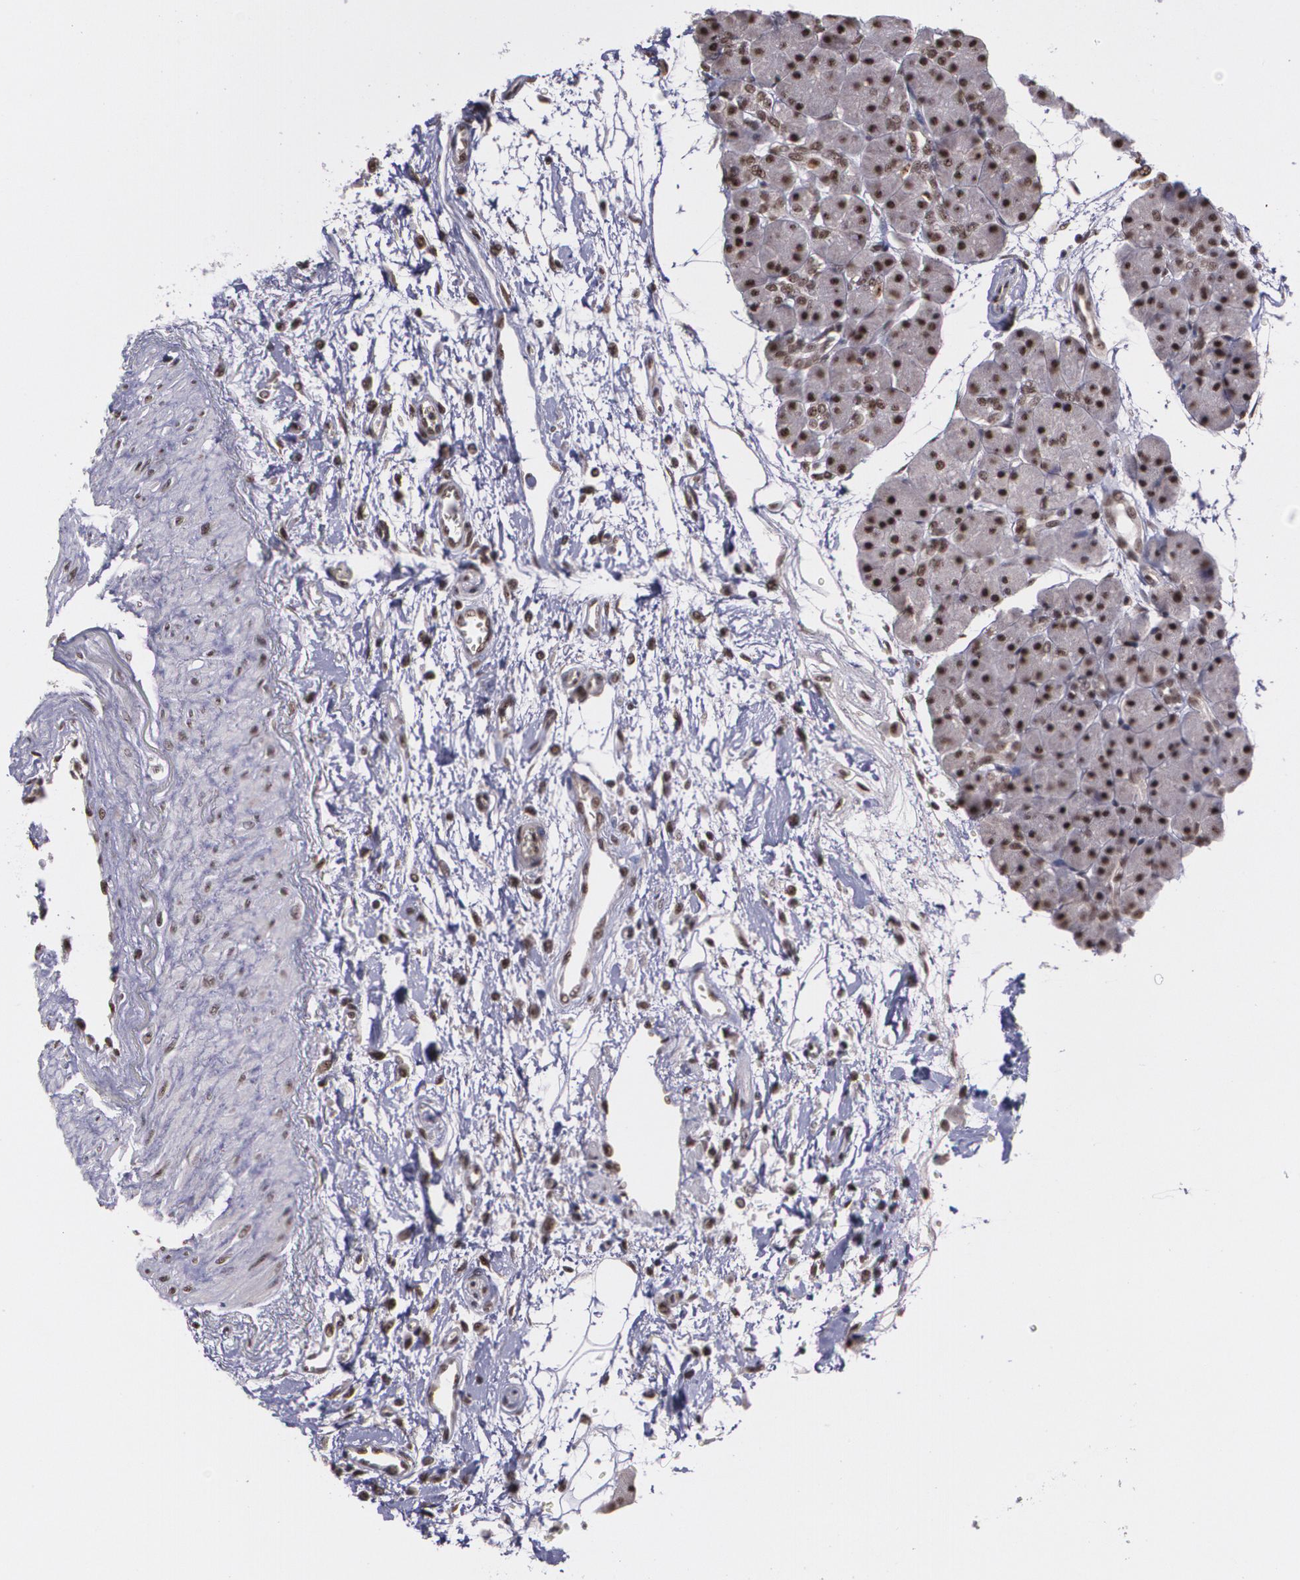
{"staining": {"intensity": "moderate", "quantity": ">75%", "location": "nuclear"}, "tissue": "pancreas", "cell_type": "Exocrine glandular cells", "image_type": "normal", "snomed": [{"axis": "morphology", "description": "Normal tissue, NOS"}, {"axis": "topography", "description": "Pancreas"}], "caption": "Protein expression analysis of normal human pancreas reveals moderate nuclear staining in approximately >75% of exocrine glandular cells.", "gene": "C6orf15", "patient": {"sex": "male", "age": 66}}